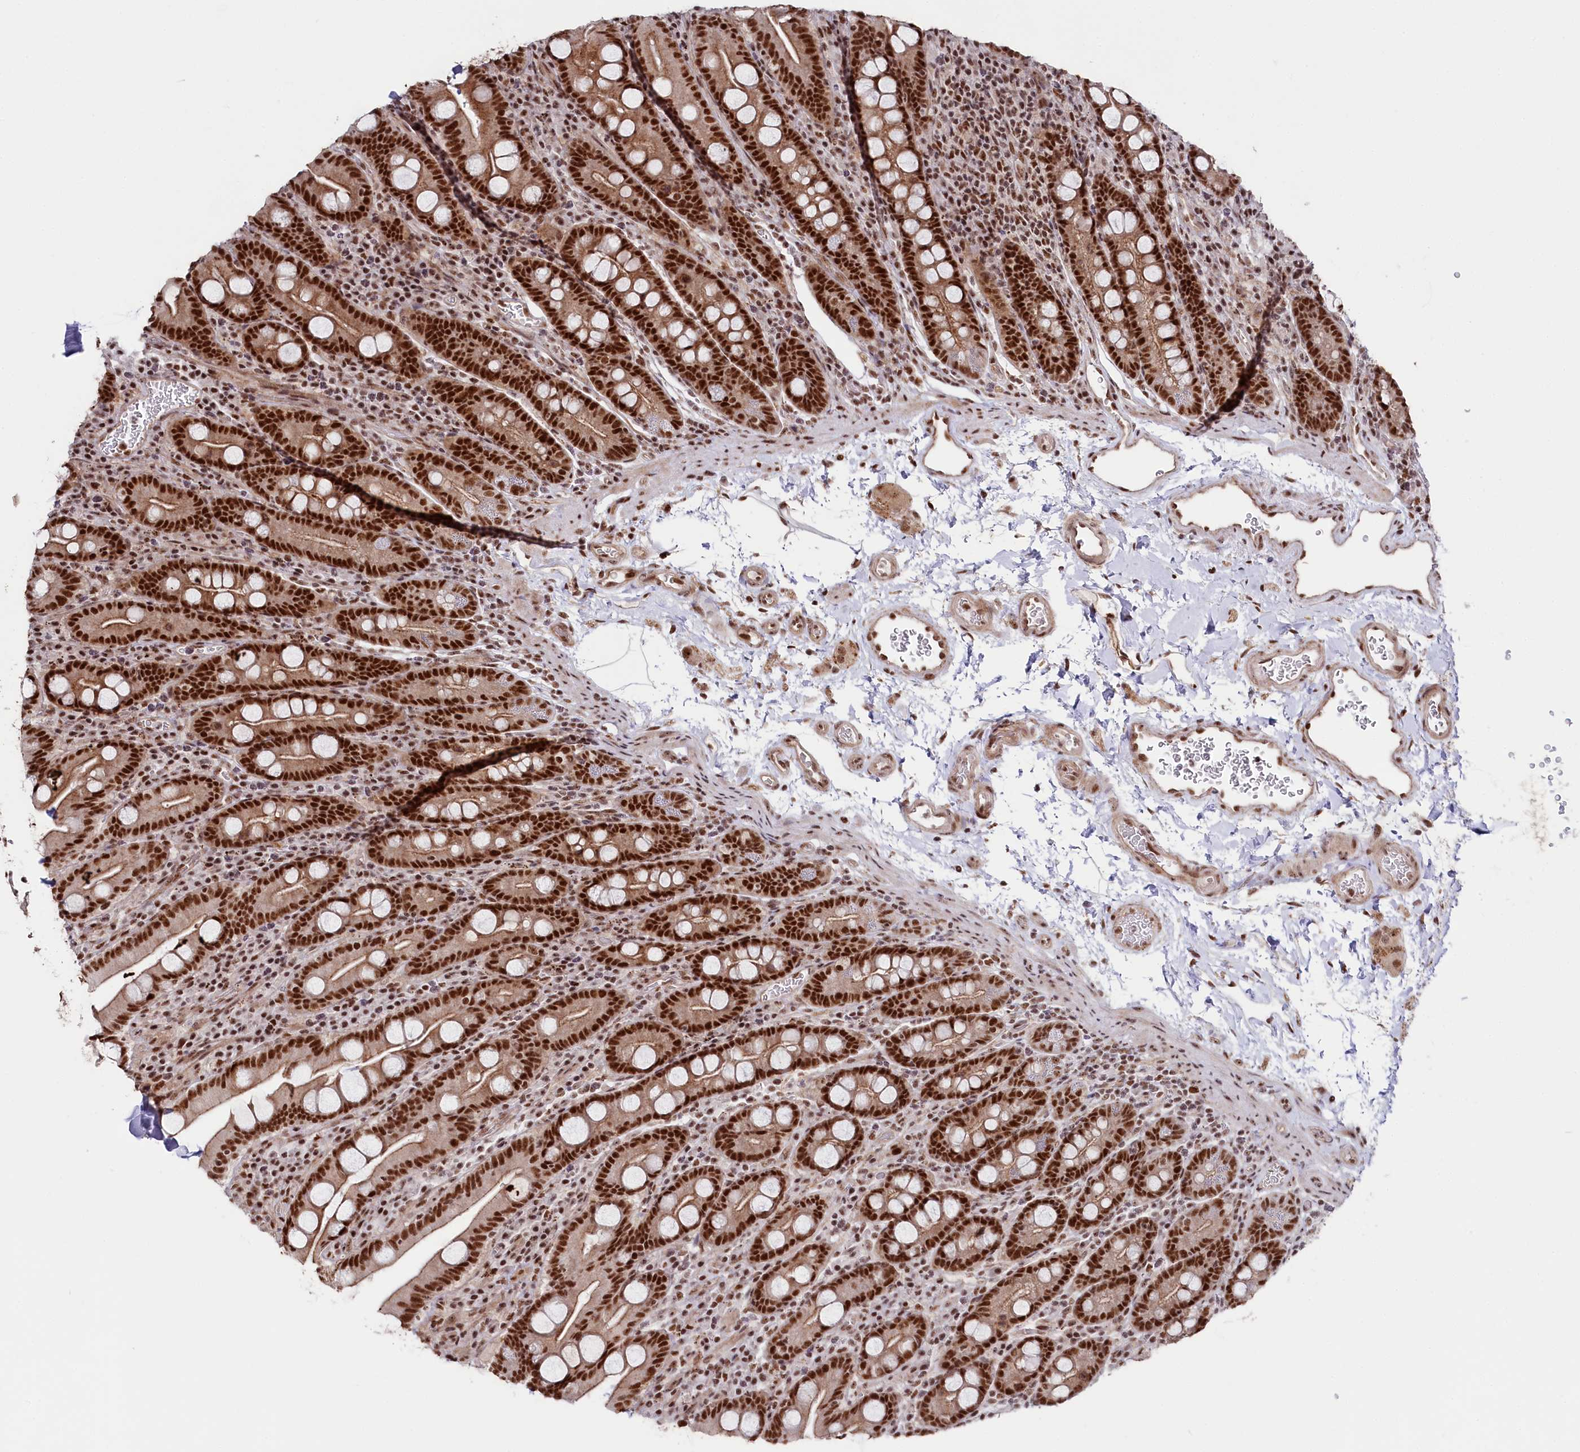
{"staining": {"intensity": "strong", "quantity": ">75%", "location": "nuclear"}, "tissue": "duodenum", "cell_type": "Glandular cells", "image_type": "normal", "snomed": [{"axis": "morphology", "description": "Normal tissue, NOS"}, {"axis": "topography", "description": "Duodenum"}], "caption": "Duodenum stained with immunohistochemistry exhibits strong nuclear expression in about >75% of glandular cells.", "gene": "POLR2H", "patient": {"sex": "male", "age": 35}}